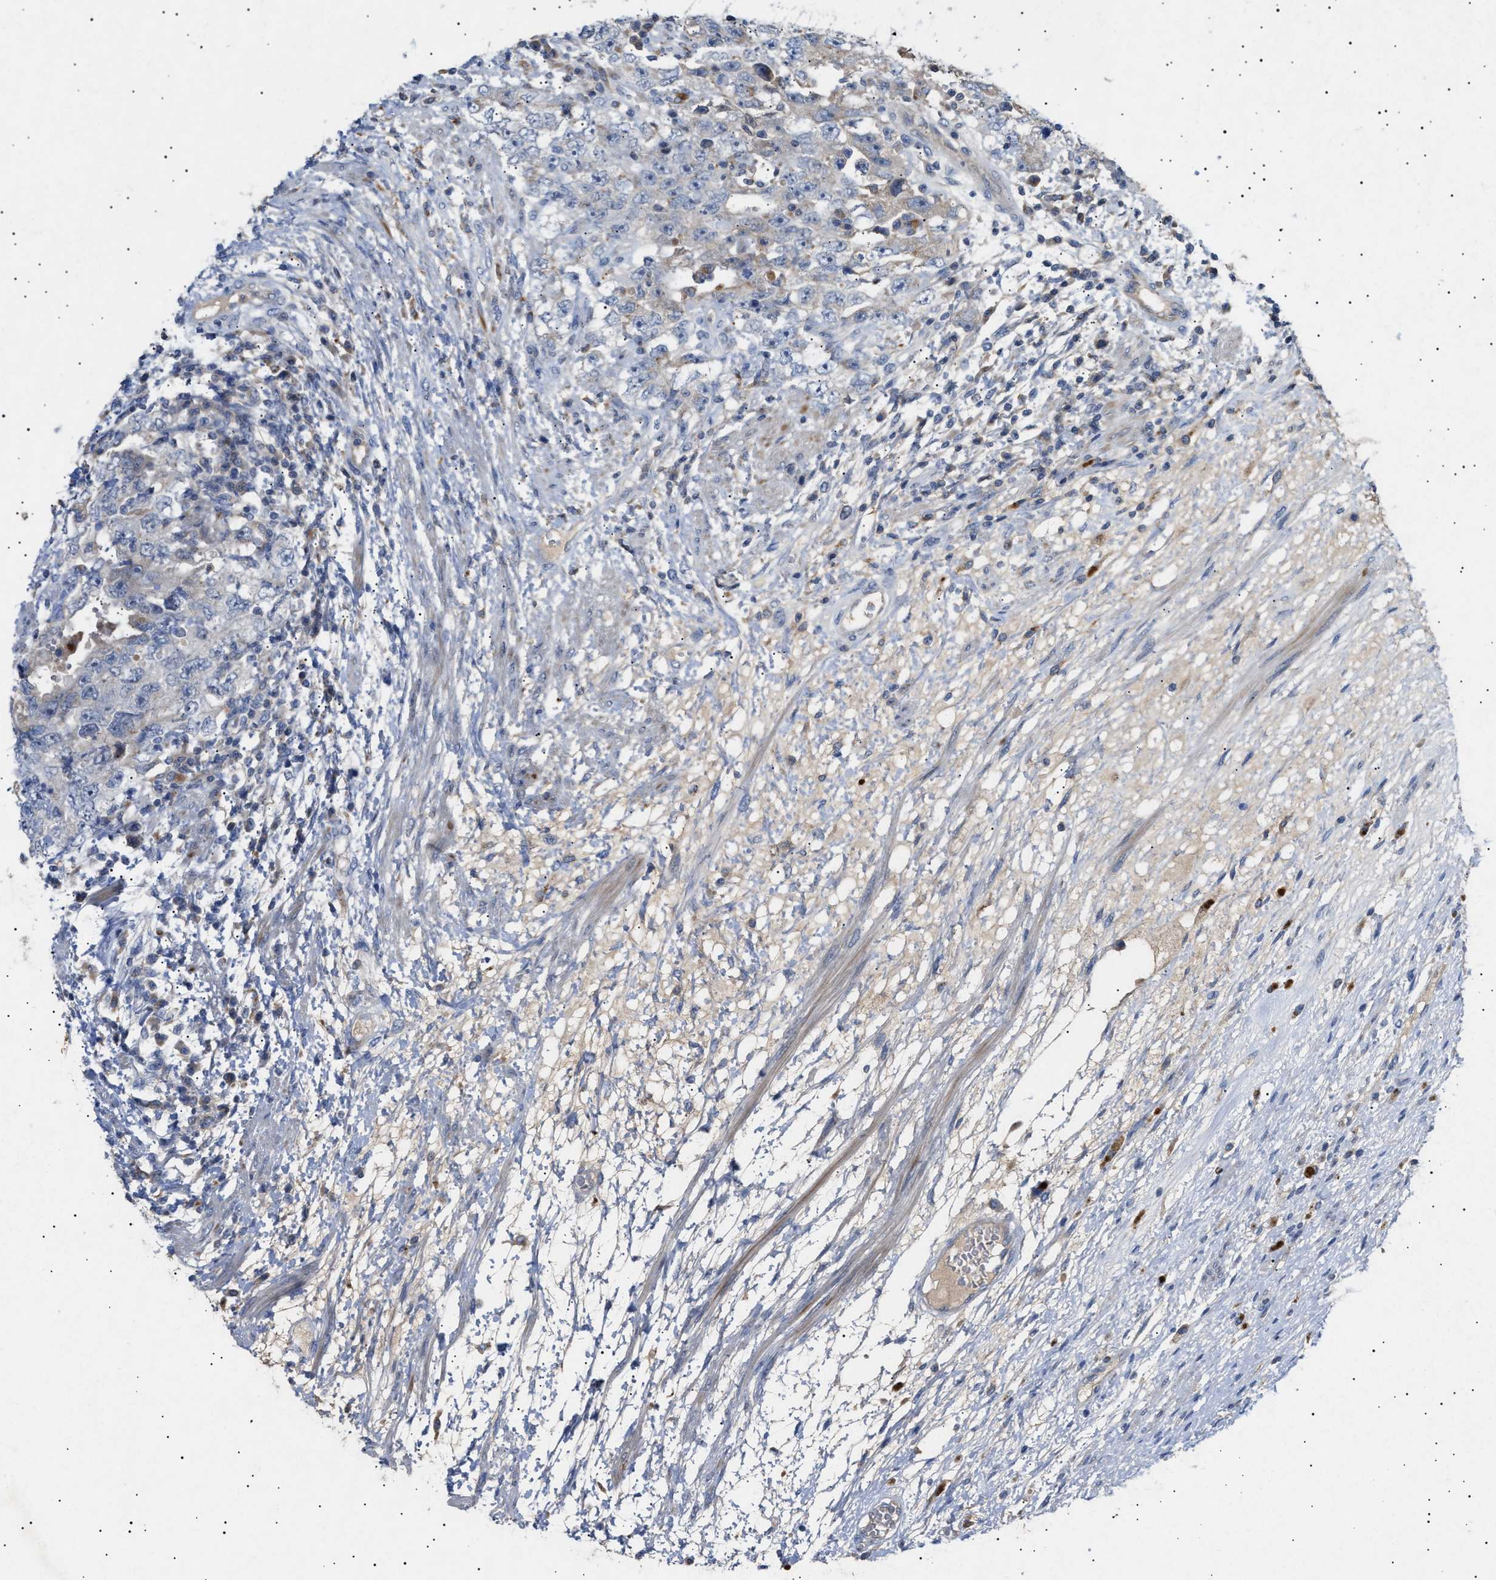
{"staining": {"intensity": "negative", "quantity": "none", "location": "none"}, "tissue": "testis cancer", "cell_type": "Tumor cells", "image_type": "cancer", "snomed": [{"axis": "morphology", "description": "Carcinoma, Embryonal, NOS"}, {"axis": "topography", "description": "Testis"}], "caption": "Image shows no protein expression in tumor cells of testis cancer (embryonal carcinoma) tissue.", "gene": "SIRT5", "patient": {"sex": "male", "age": 26}}